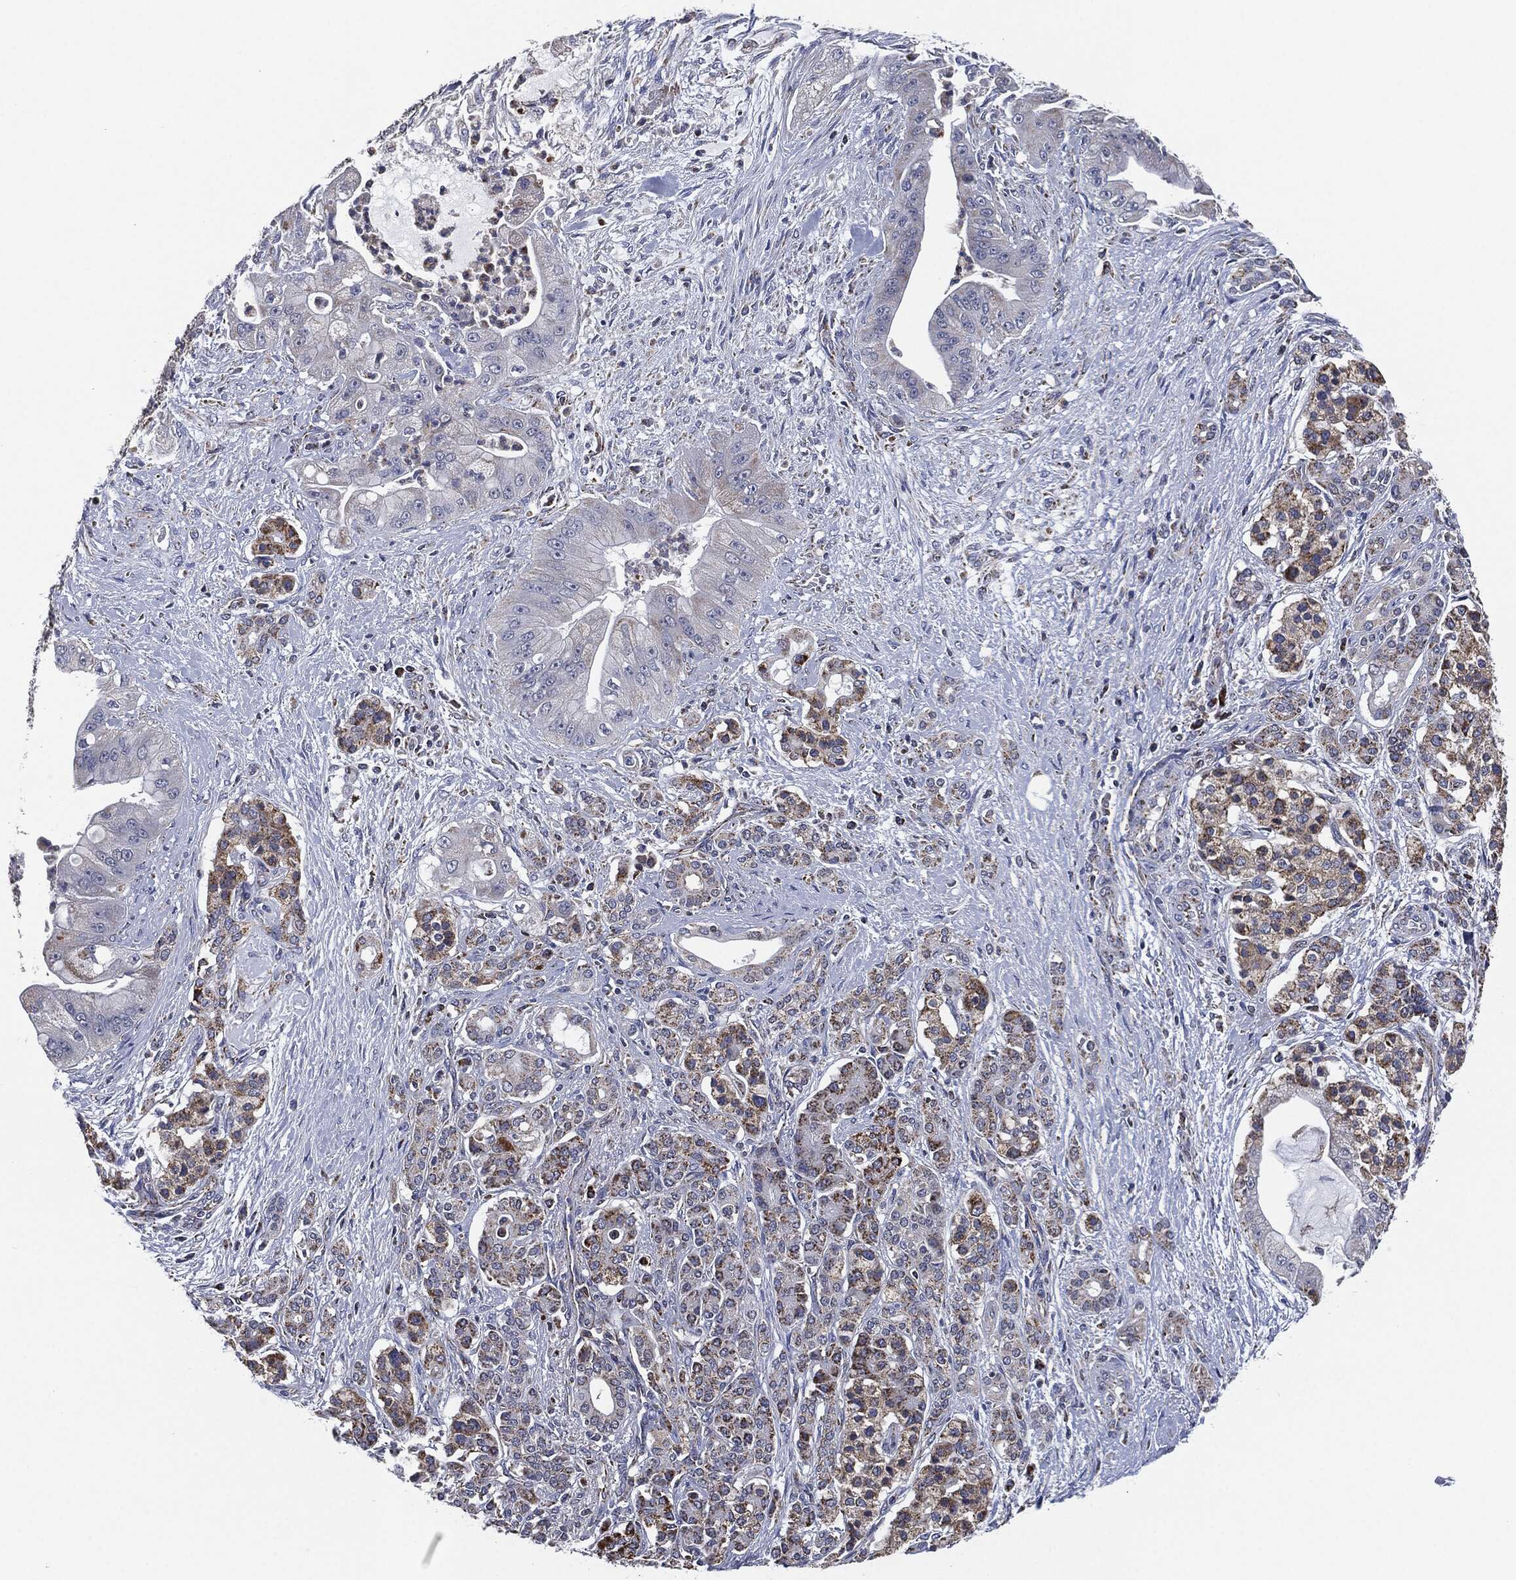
{"staining": {"intensity": "moderate", "quantity": "<25%", "location": "cytoplasmic/membranous"}, "tissue": "pancreatic cancer", "cell_type": "Tumor cells", "image_type": "cancer", "snomed": [{"axis": "morphology", "description": "Normal tissue, NOS"}, {"axis": "morphology", "description": "Inflammation, NOS"}, {"axis": "morphology", "description": "Adenocarcinoma, NOS"}, {"axis": "topography", "description": "Pancreas"}], "caption": "Pancreatic adenocarcinoma tissue reveals moderate cytoplasmic/membranous expression in about <25% of tumor cells", "gene": "NDUFV2", "patient": {"sex": "male", "age": 57}}